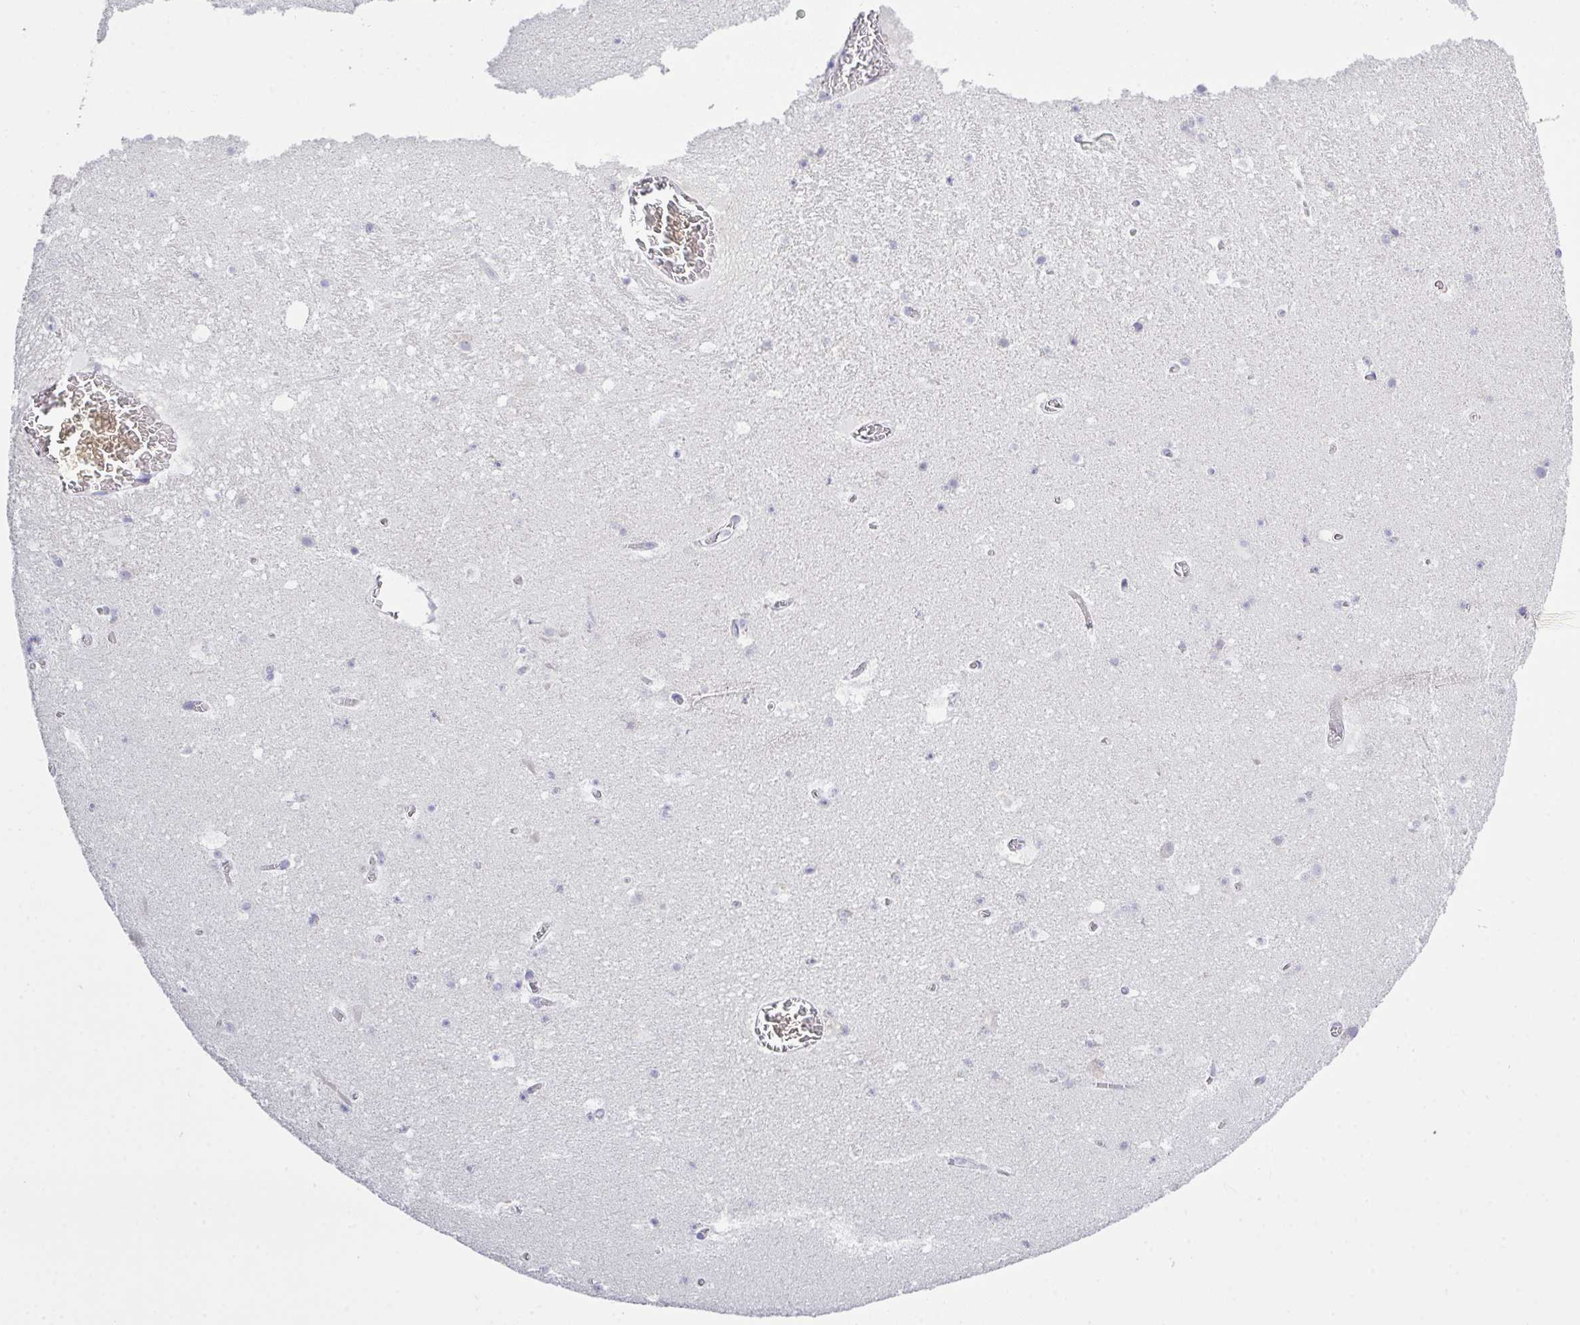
{"staining": {"intensity": "negative", "quantity": "none", "location": "none"}, "tissue": "hippocampus", "cell_type": "Glial cells", "image_type": "normal", "snomed": [{"axis": "morphology", "description": "Normal tissue, NOS"}, {"axis": "topography", "description": "Hippocampus"}], "caption": "Immunohistochemistry (IHC) histopathology image of normal human hippocampus stained for a protein (brown), which reveals no expression in glial cells. (DAB (3,3'-diaminobenzidine) immunohistochemistry (IHC) visualized using brightfield microscopy, high magnification).", "gene": "LRRC58", "patient": {"sex": "female", "age": 42}}